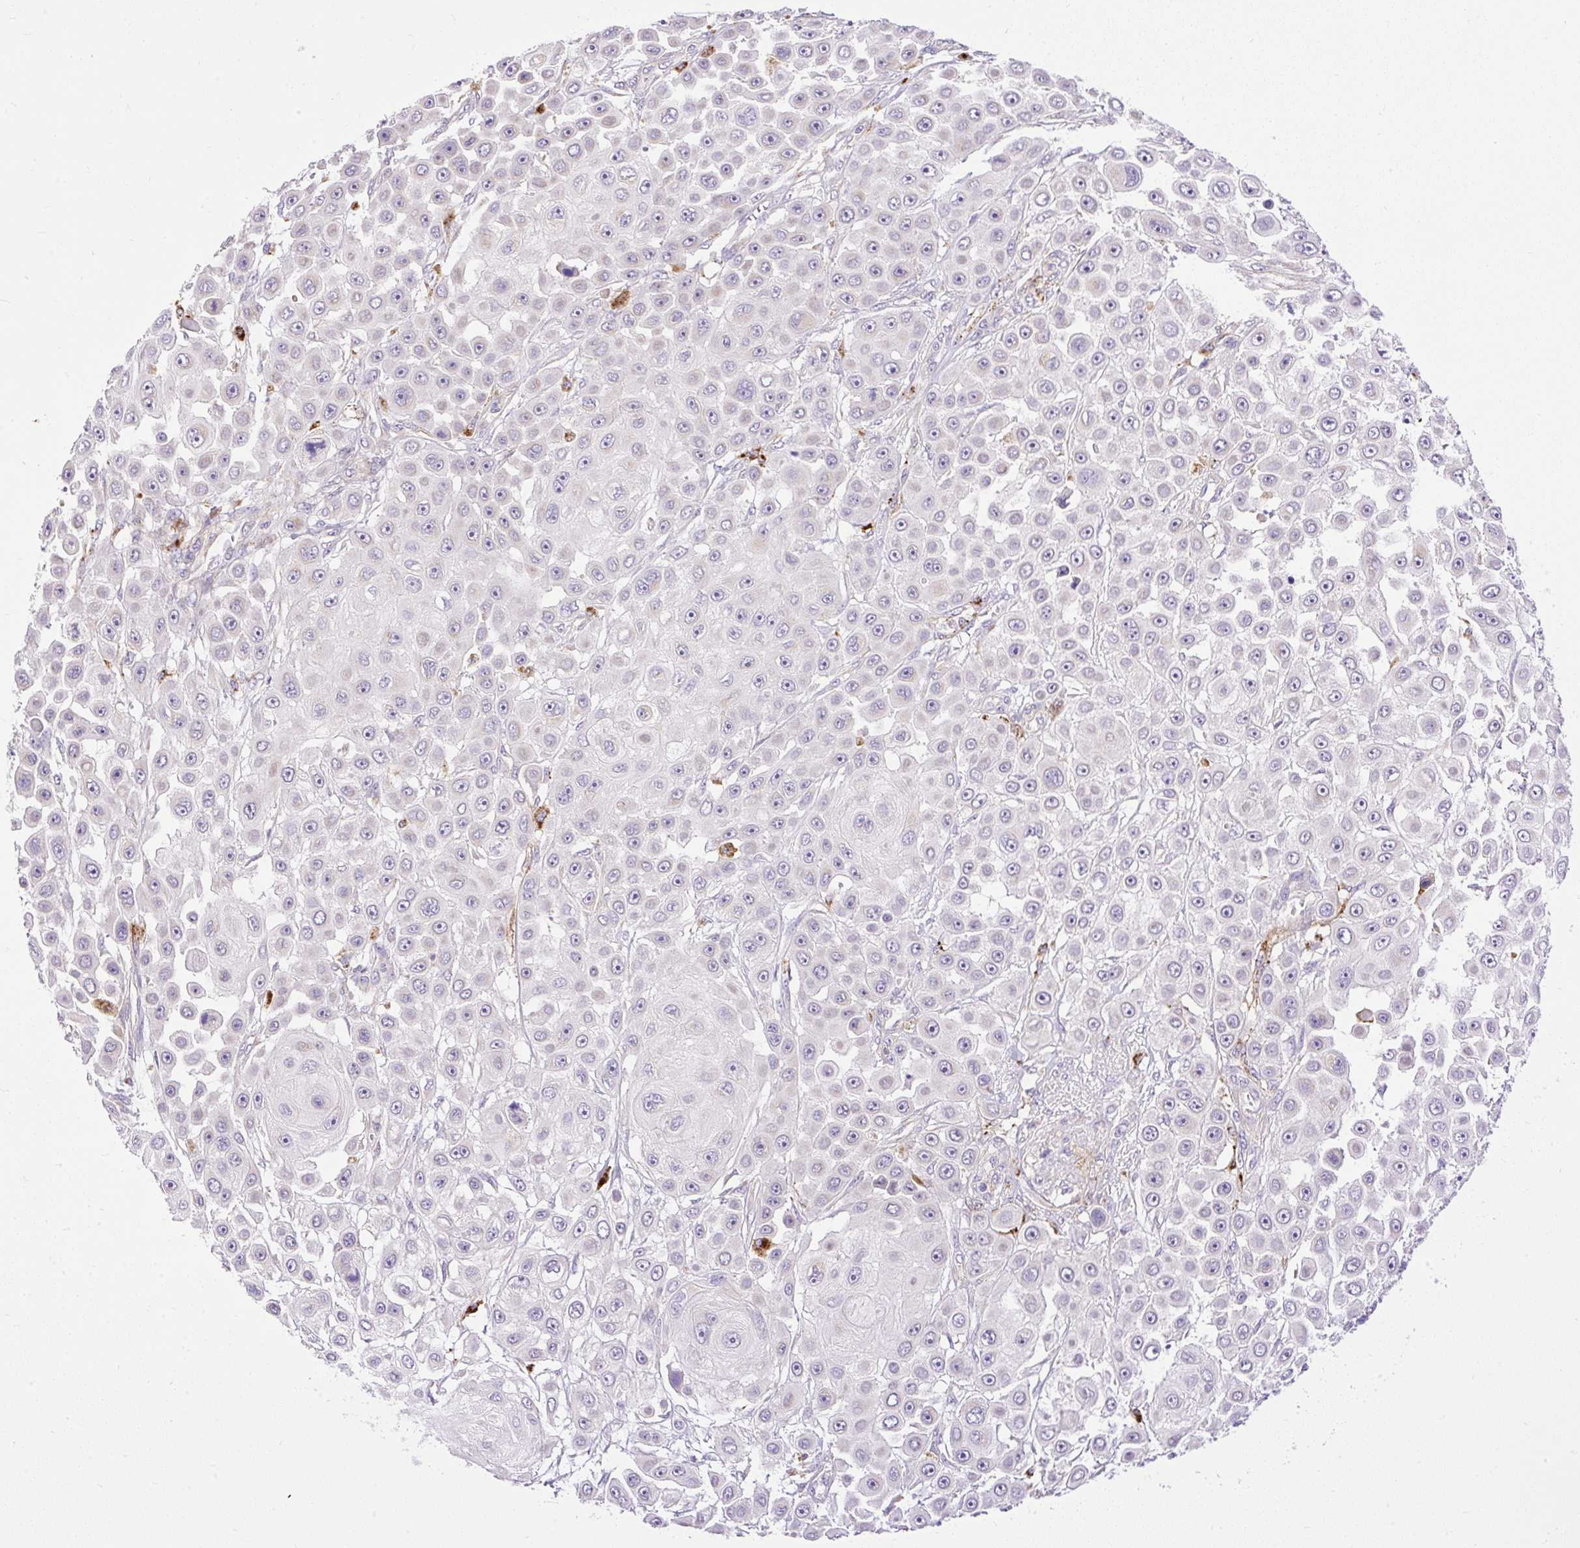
{"staining": {"intensity": "negative", "quantity": "none", "location": "none"}, "tissue": "skin cancer", "cell_type": "Tumor cells", "image_type": "cancer", "snomed": [{"axis": "morphology", "description": "Squamous cell carcinoma, NOS"}, {"axis": "topography", "description": "Skin"}], "caption": "This is a micrograph of IHC staining of skin cancer, which shows no staining in tumor cells. (DAB immunohistochemistry (IHC), high magnification).", "gene": "HEXB", "patient": {"sex": "male", "age": 67}}